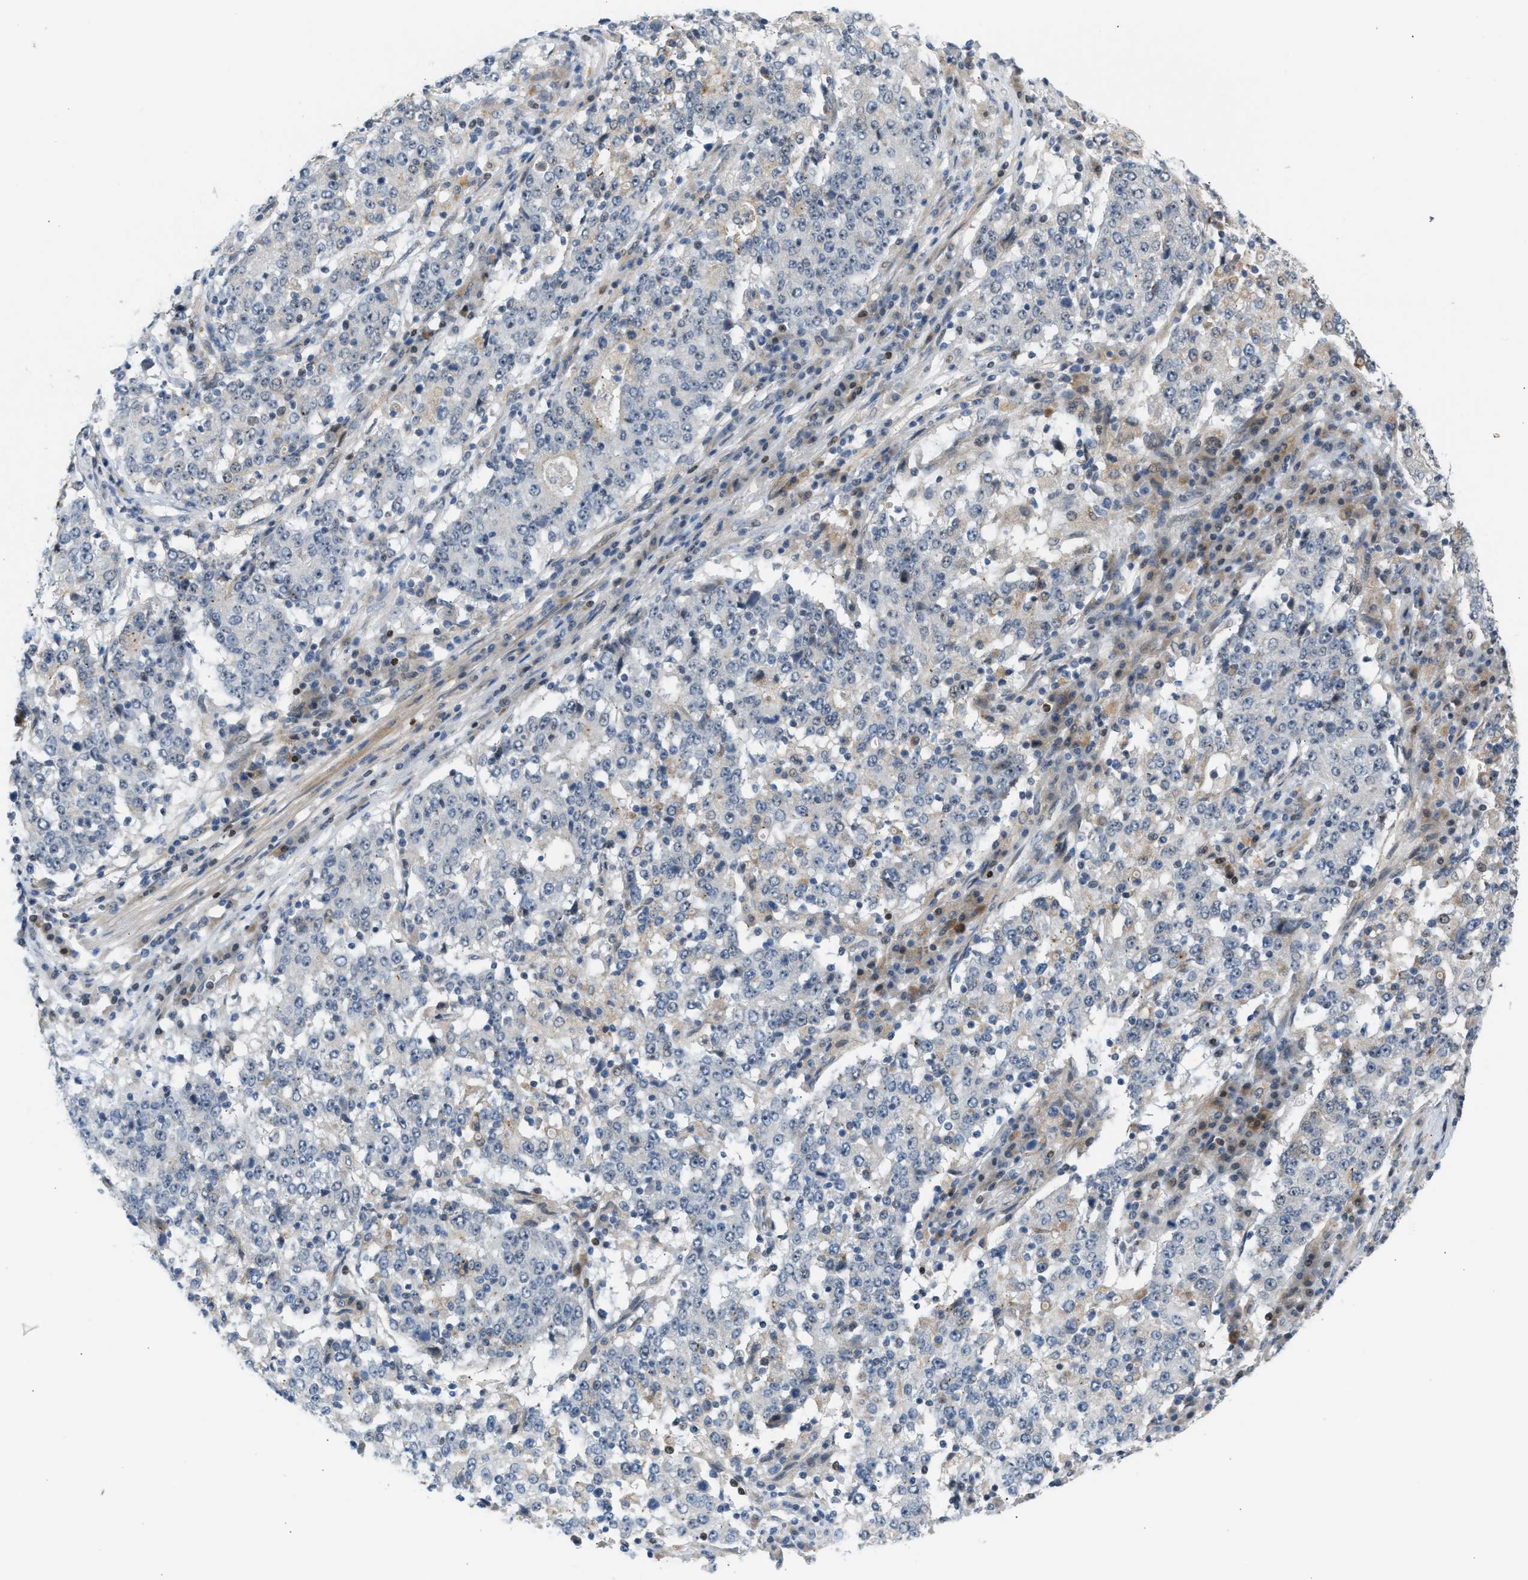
{"staining": {"intensity": "negative", "quantity": "none", "location": "none"}, "tissue": "stomach cancer", "cell_type": "Tumor cells", "image_type": "cancer", "snomed": [{"axis": "morphology", "description": "Adenocarcinoma, NOS"}, {"axis": "topography", "description": "Stomach"}], "caption": "IHC histopathology image of neoplastic tissue: human adenocarcinoma (stomach) stained with DAB (3,3'-diaminobenzidine) displays no significant protein staining in tumor cells.", "gene": "NPS", "patient": {"sex": "male", "age": 59}}